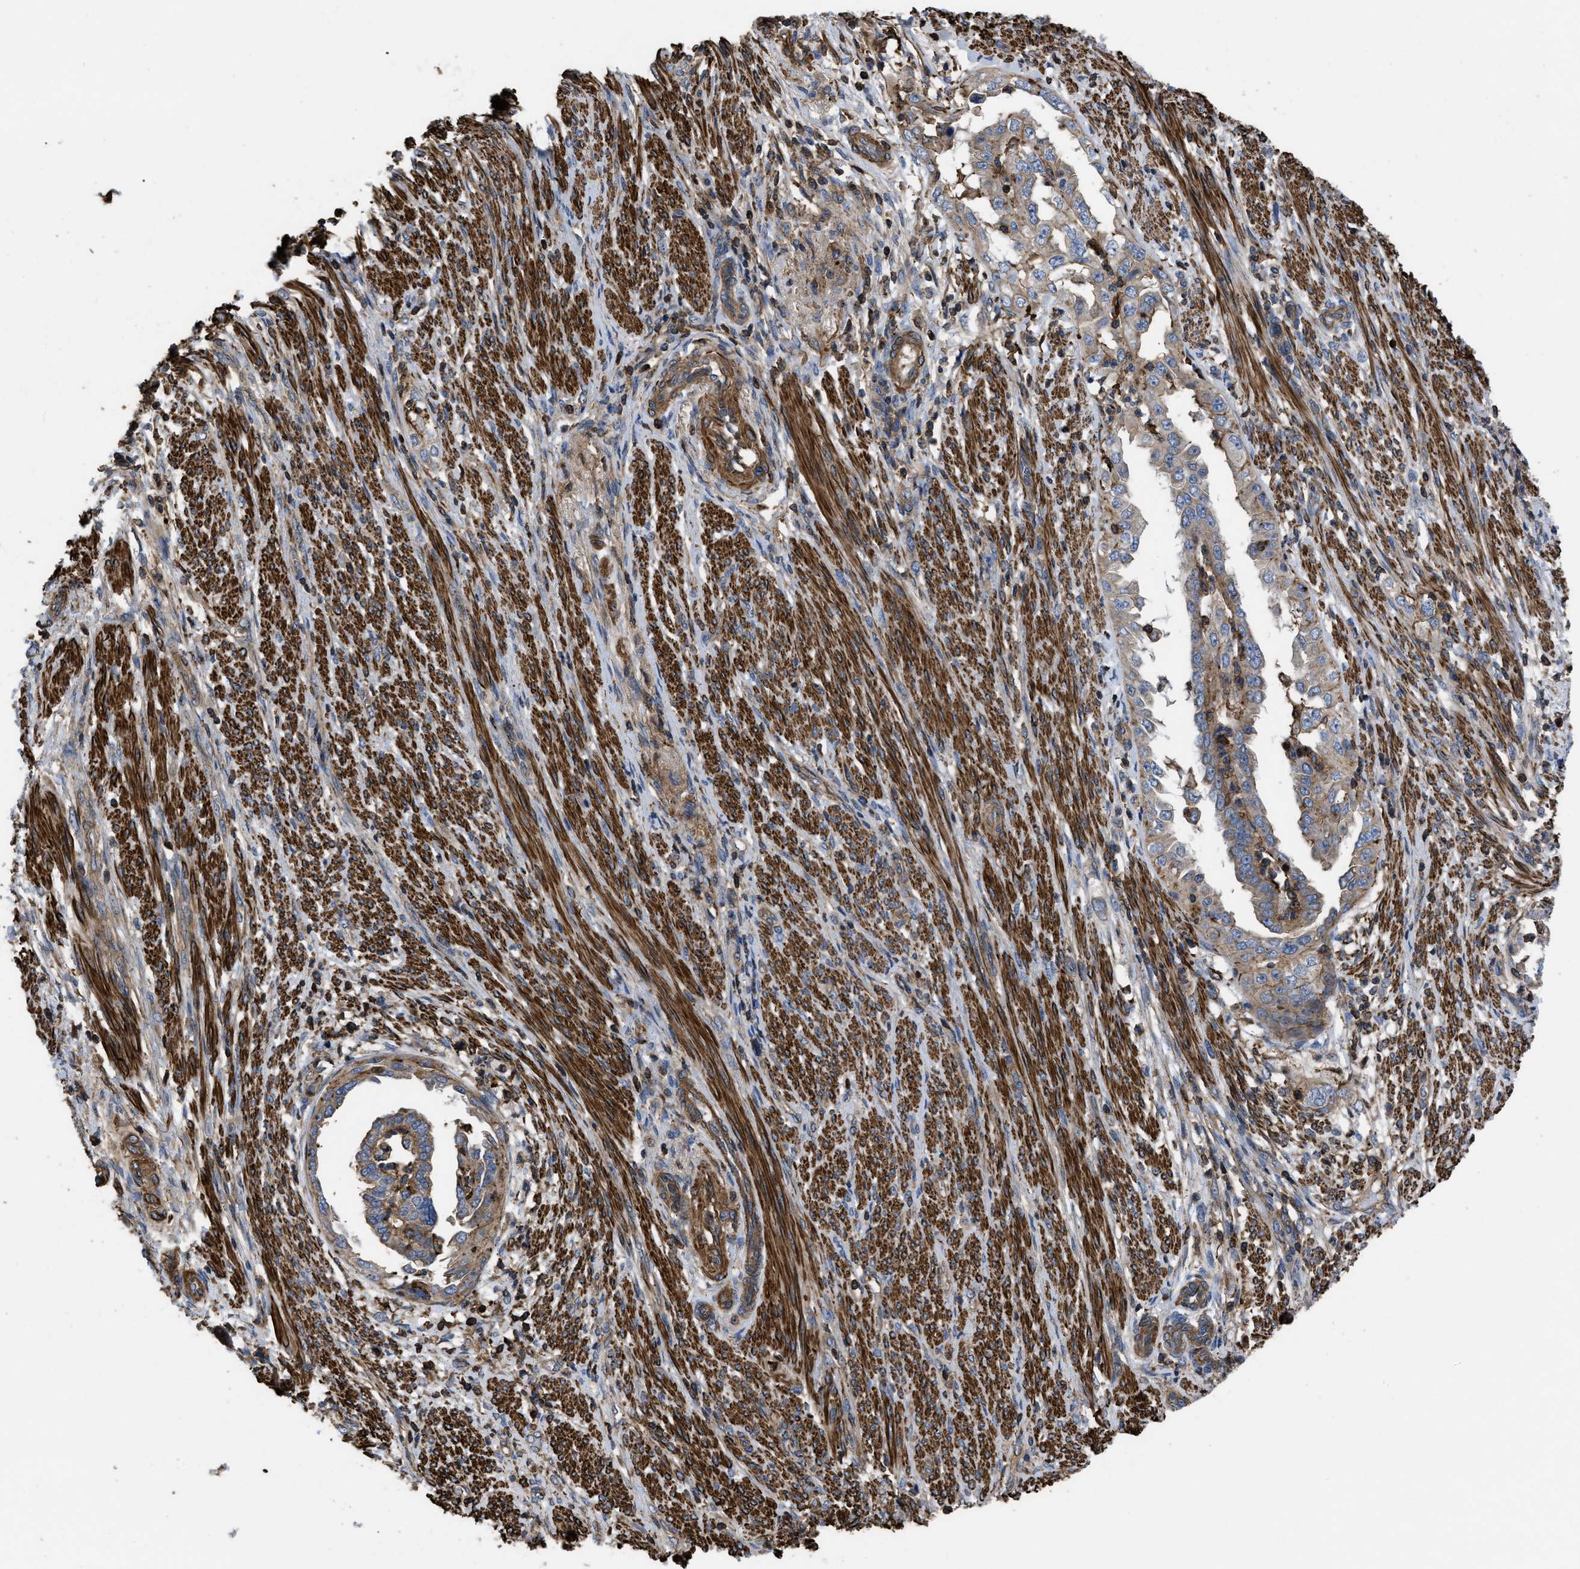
{"staining": {"intensity": "moderate", "quantity": ">75%", "location": "cytoplasmic/membranous"}, "tissue": "endometrial cancer", "cell_type": "Tumor cells", "image_type": "cancer", "snomed": [{"axis": "morphology", "description": "Adenocarcinoma, NOS"}, {"axis": "topography", "description": "Endometrium"}], "caption": "Immunohistochemical staining of human adenocarcinoma (endometrial) shows medium levels of moderate cytoplasmic/membranous protein expression in about >75% of tumor cells.", "gene": "SCUBE2", "patient": {"sex": "female", "age": 85}}